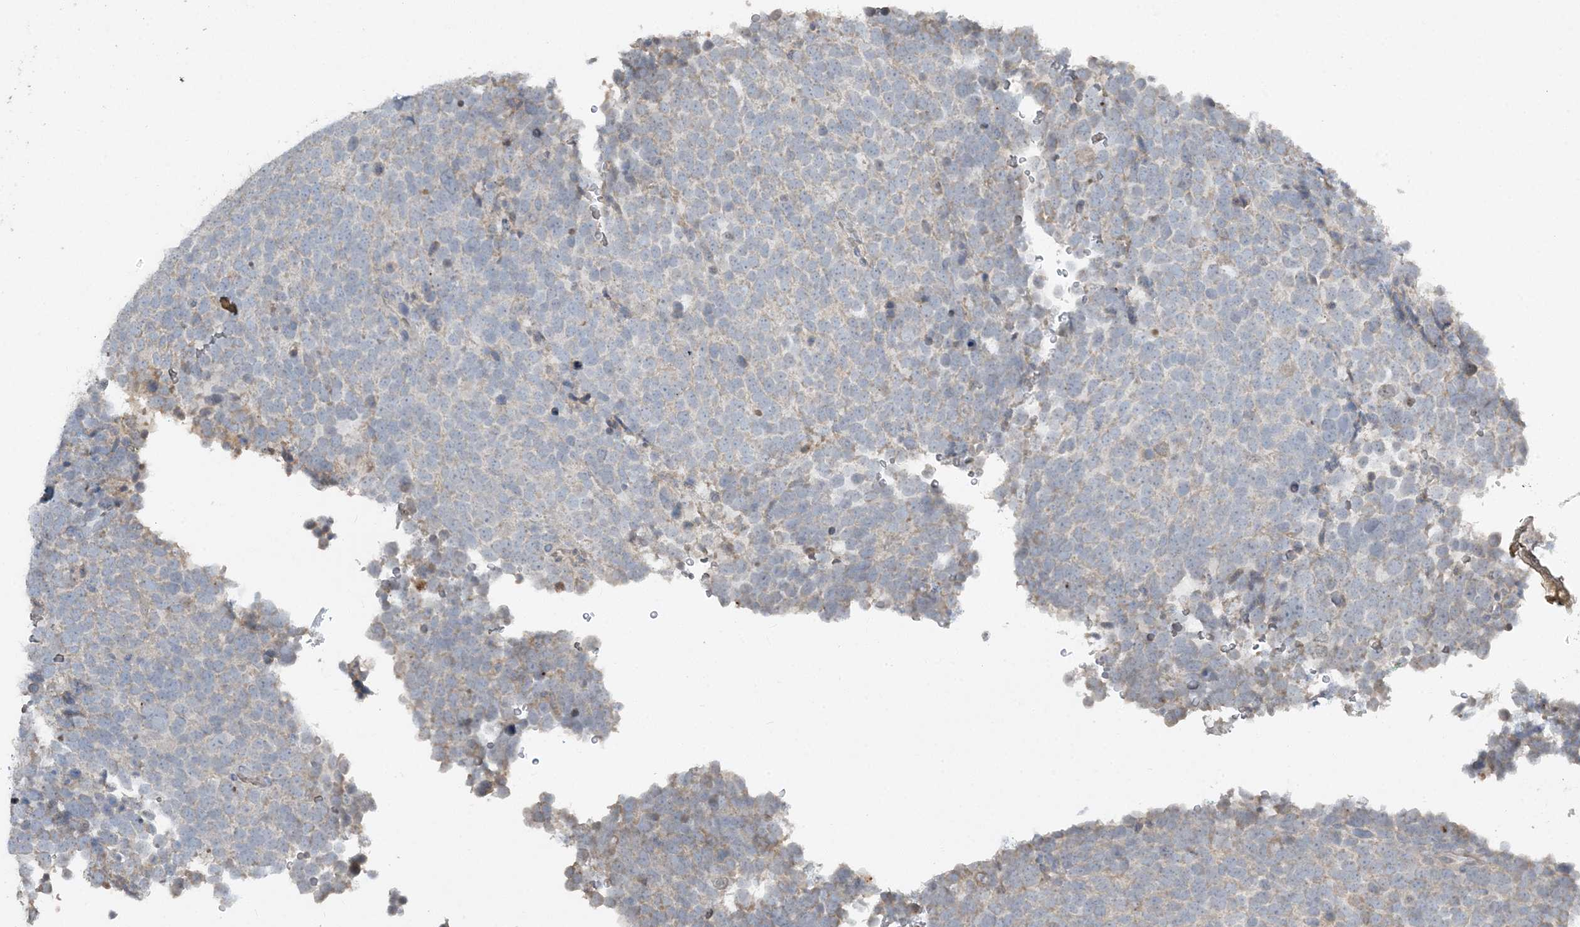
{"staining": {"intensity": "negative", "quantity": "none", "location": "none"}, "tissue": "urothelial cancer", "cell_type": "Tumor cells", "image_type": "cancer", "snomed": [{"axis": "morphology", "description": "Urothelial carcinoma, High grade"}, {"axis": "topography", "description": "Urinary bladder"}], "caption": "This photomicrograph is of high-grade urothelial carcinoma stained with immunohistochemistry (IHC) to label a protein in brown with the nuclei are counter-stained blue. There is no expression in tumor cells.", "gene": "SLC4A10", "patient": {"sex": "female", "age": 82}}